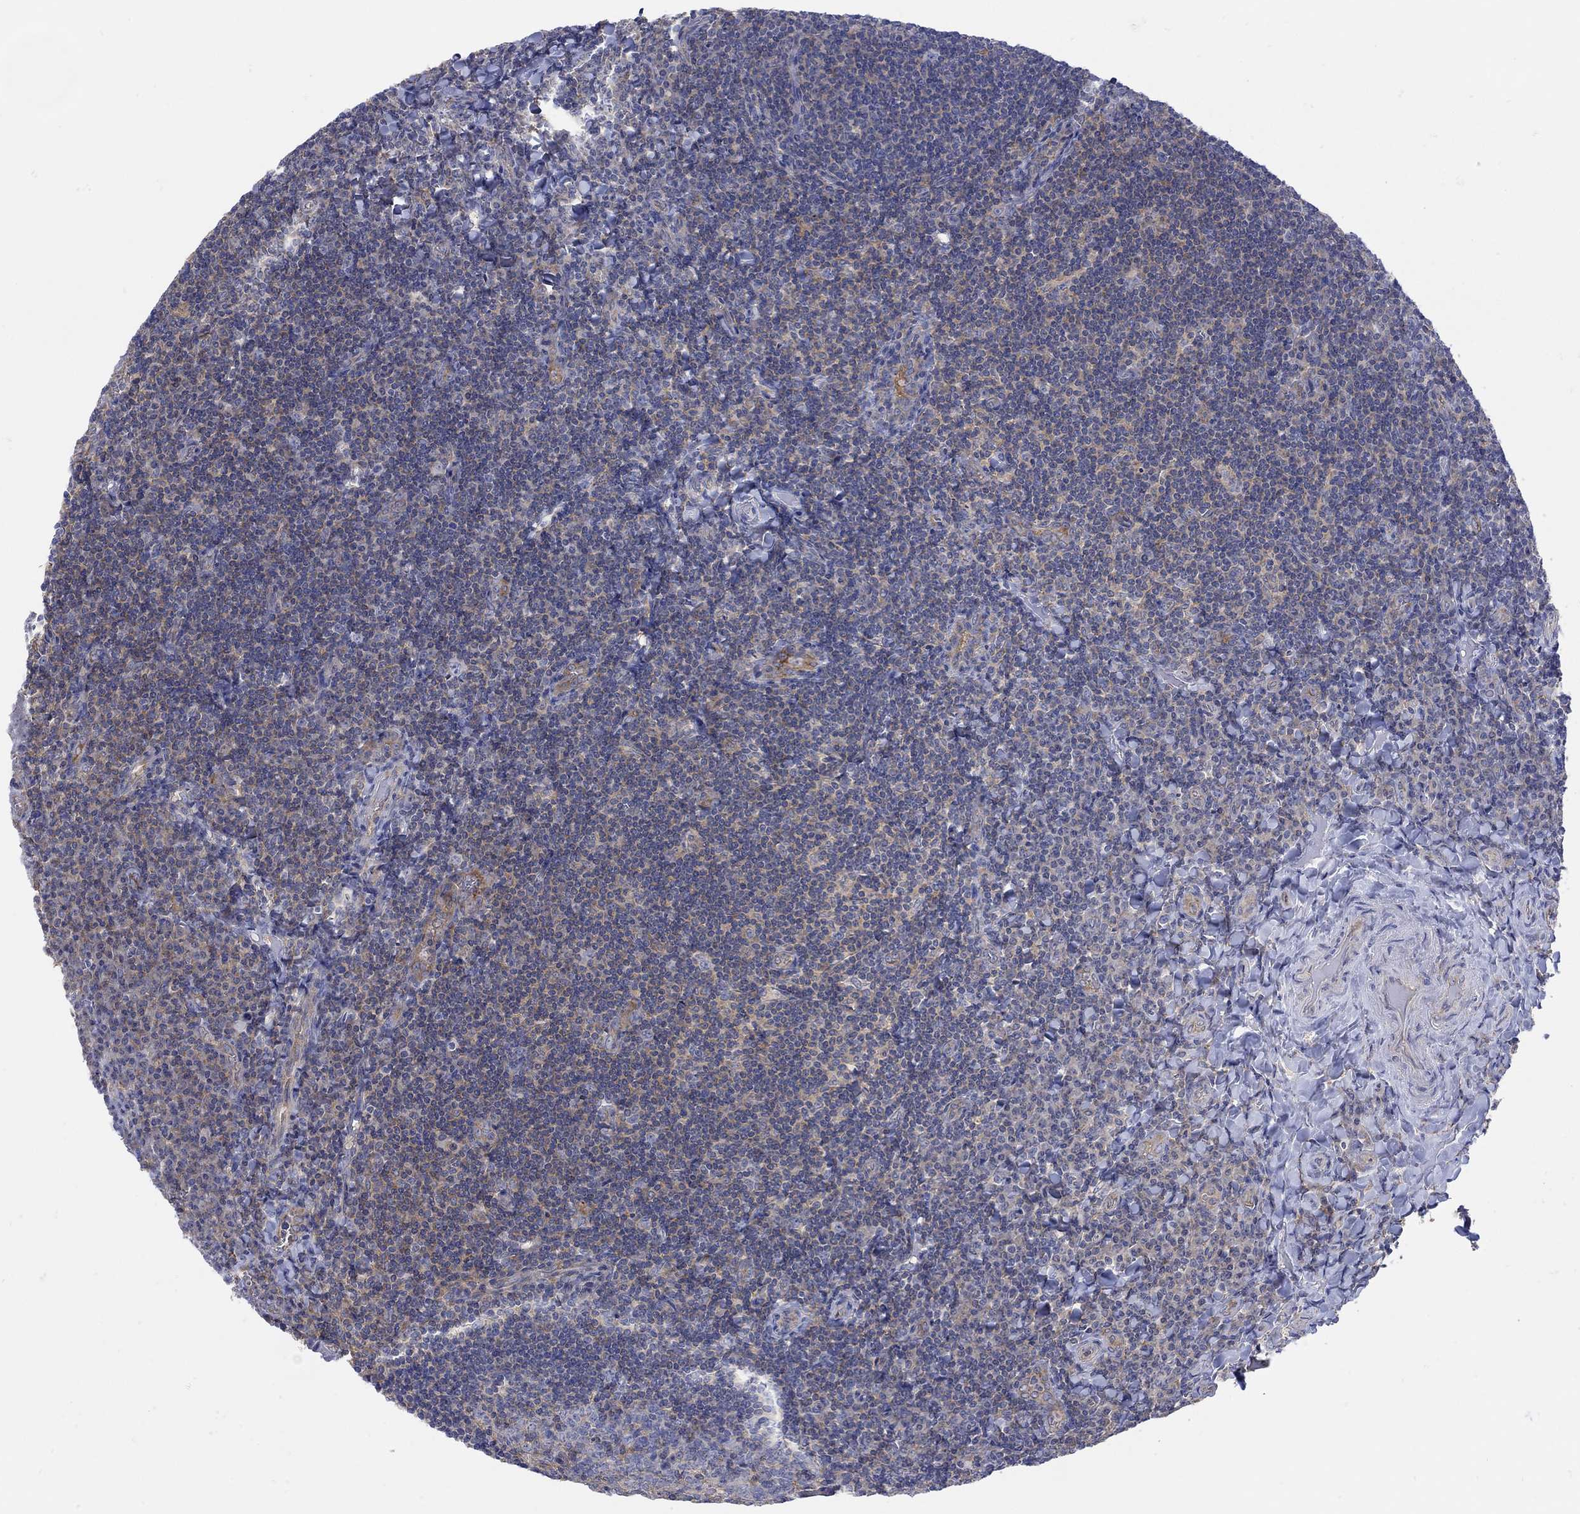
{"staining": {"intensity": "weak", "quantity": "25%-75%", "location": "cytoplasmic/membranous"}, "tissue": "tonsil", "cell_type": "Germinal center cells", "image_type": "normal", "snomed": [{"axis": "morphology", "description": "Normal tissue, NOS"}, {"axis": "morphology", "description": "Inflammation, NOS"}, {"axis": "topography", "description": "Tonsil"}], "caption": "A high-resolution micrograph shows immunohistochemistry (IHC) staining of unremarkable tonsil, which displays weak cytoplasmic/membranous positivity in approximately 25%-75% of germinal center cells.", "gene": "TEKT3", "patient": {"sex": "female", "age": 31}}